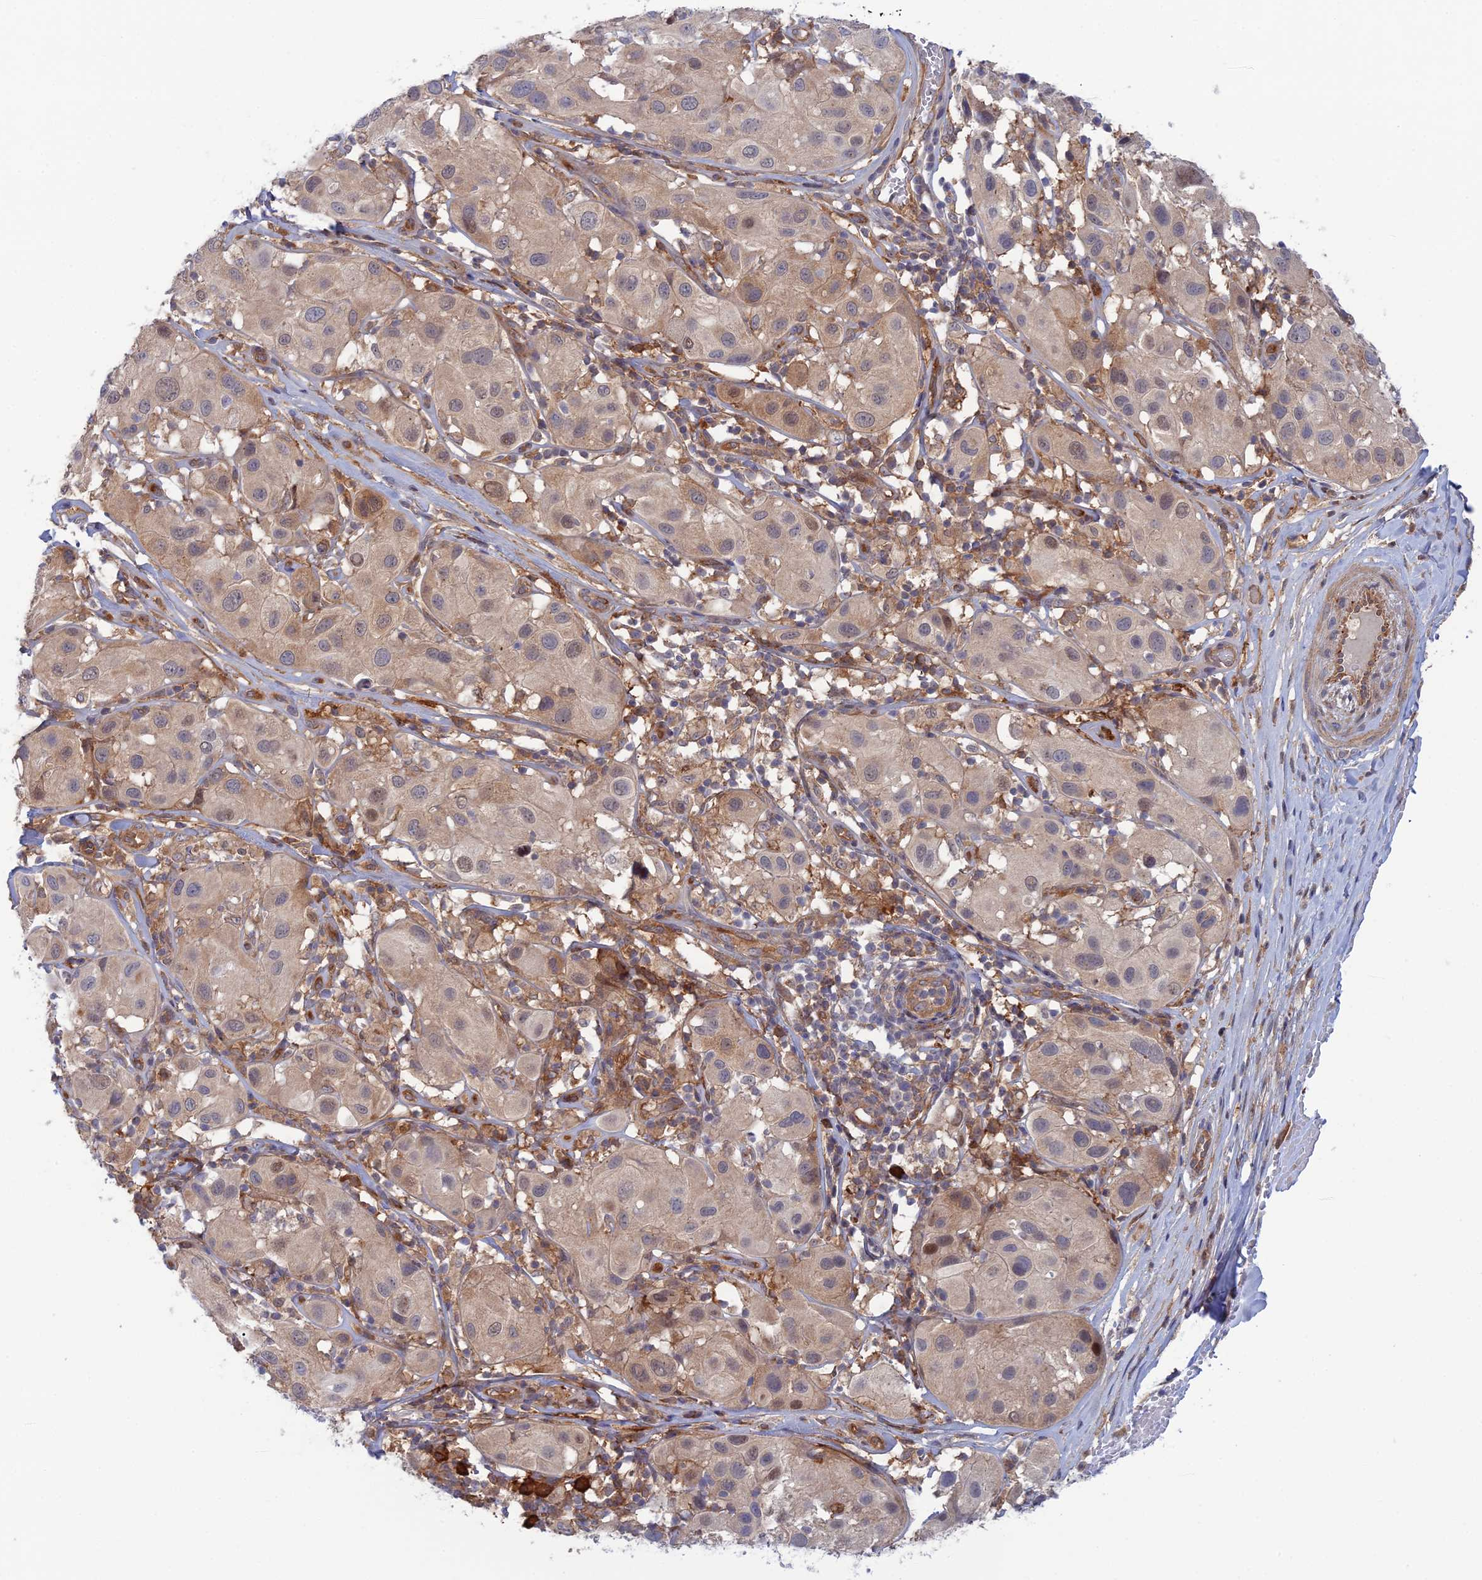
{"staining": {"intensity": "weak", "quantity": "25%-75%", "location": "cytoplasmic/membranous,nuclear"}, "tissue": "melanoma", "cell_type": "Tumor cells", "image_type": "cancer", "snomed": [{"axis": "morphology", "description": "Malignant melanoma, Metastatic site"}, {"axis": "topography", "description": "Skin"}], "caption": "Malignant melanoma (metastatic site) stained with a protein marker displays weak staining in tumor cells.", "gene": "ABHD1", "patient": {"sex": "male", "age": 41}}